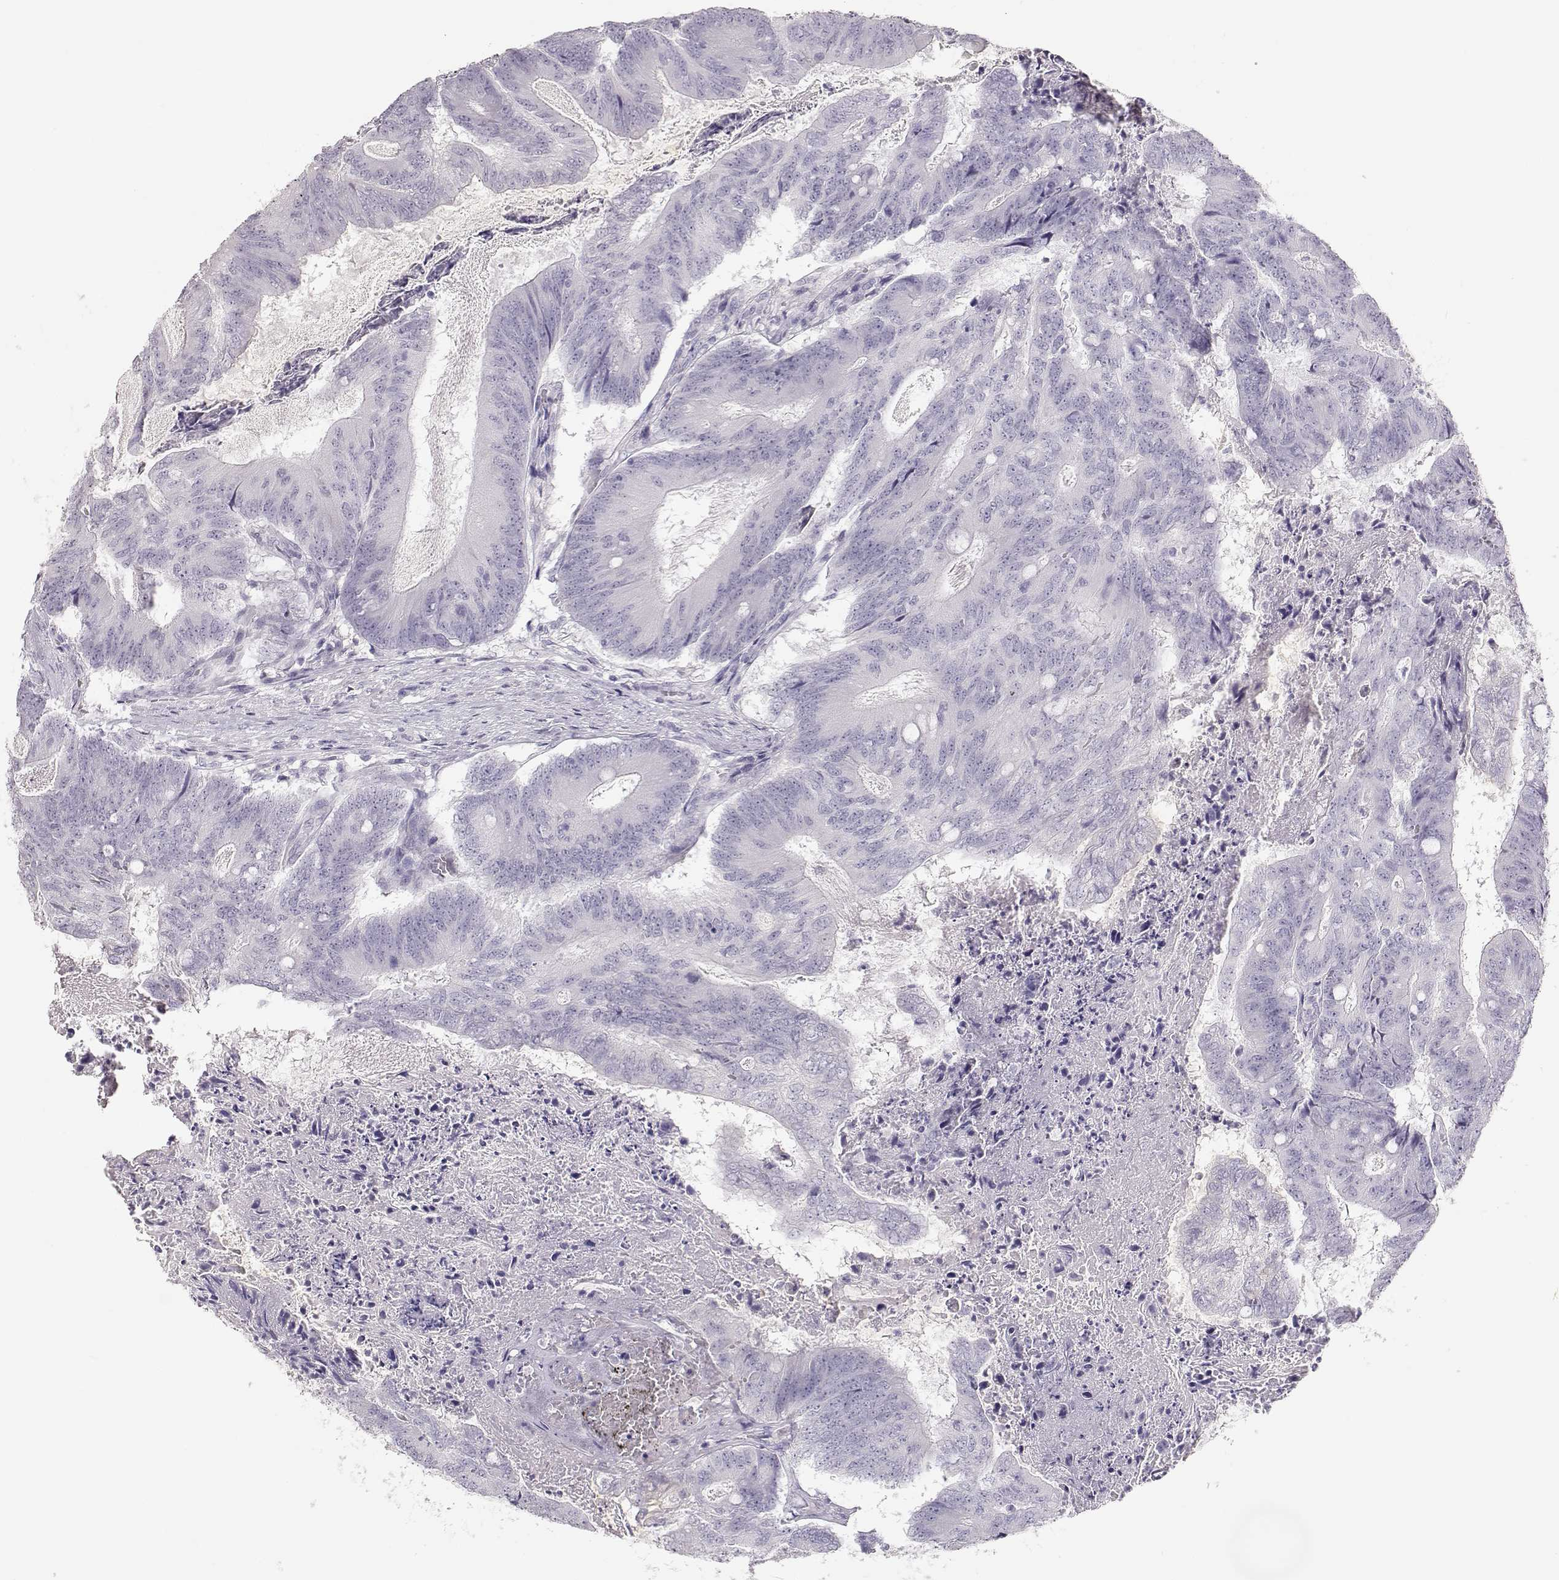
{"staining": {"intensity": "negative", "quantity": "none", "location": "none"}, "tissue": "colorectal cancer", "cell_type": "Tumor cells", "image_type": "cancer", "snomed": [{"axis": "morphology", "description": "Adenocarcinoma, NOS"}, {"axis": "topography", "description": "Colon"}], "caption": "Immunohistochemical staining of colorectal cancer (adenocarcinoma) shows no significant staining in tumor cells. Nuclei are stained in blue.", "gene": "LEPR", "patient": {"sex": "female", "age": 70}}